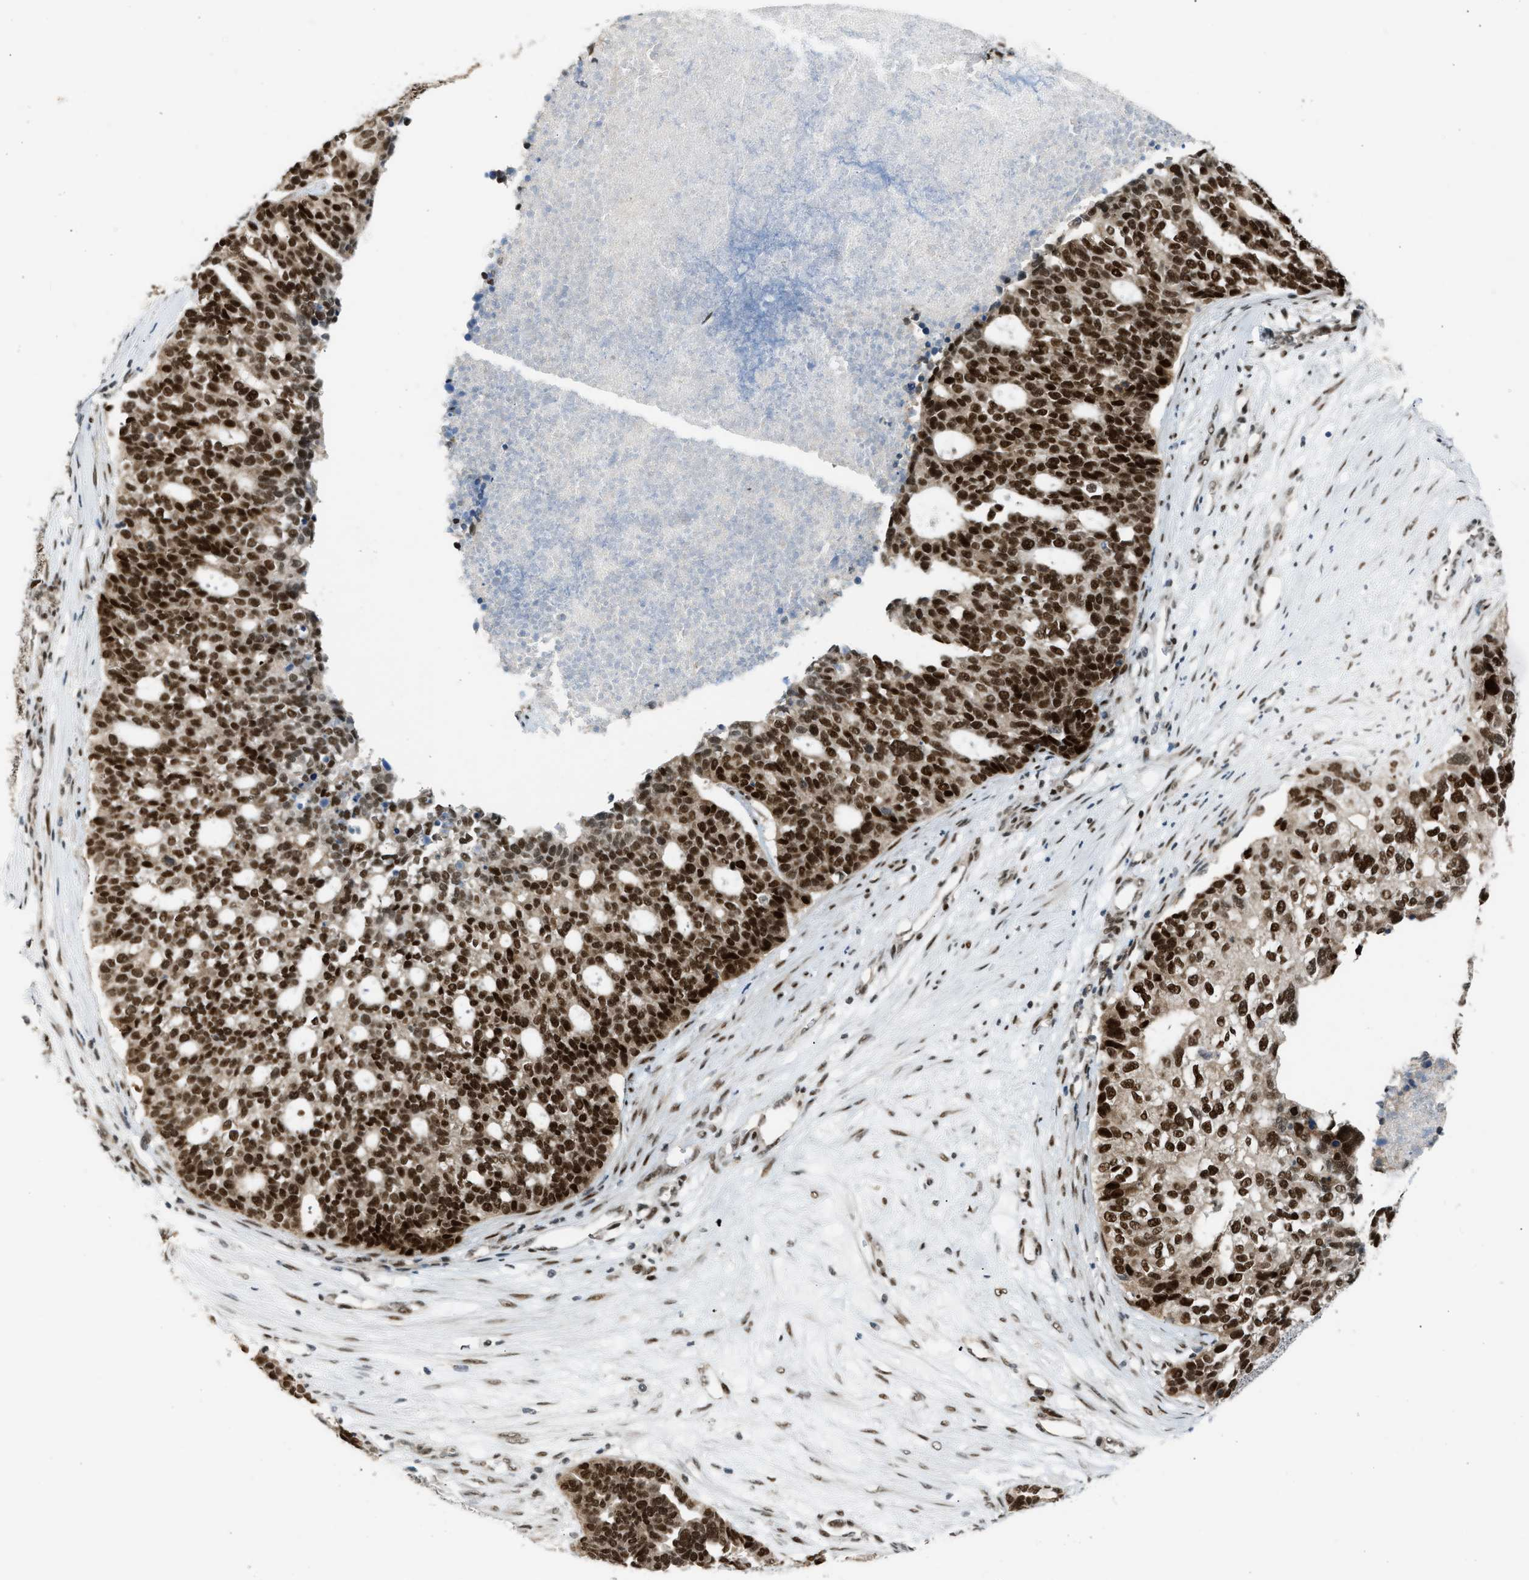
{"staining": {"intensity": "strong", "quantity": ">75%", "location": "nuclear"}, "tissue": "ovarian cancer", "cell_type": "Tumor cells", "image_type": "cancer", "snomed": [{"axis": "morphology", "description": "Cystadenocarcinoma, serous, NOS"}, {"axis": "topography", "description": "Ovary"}], "caption": "An image of human ovarian cancer (serous cystadenocarcinoma) stained for a protein reveals strong nuclear brown staining in tumor cells.", "gene": "SSBP2", "patient": {"sex": "female", "age": 59}}